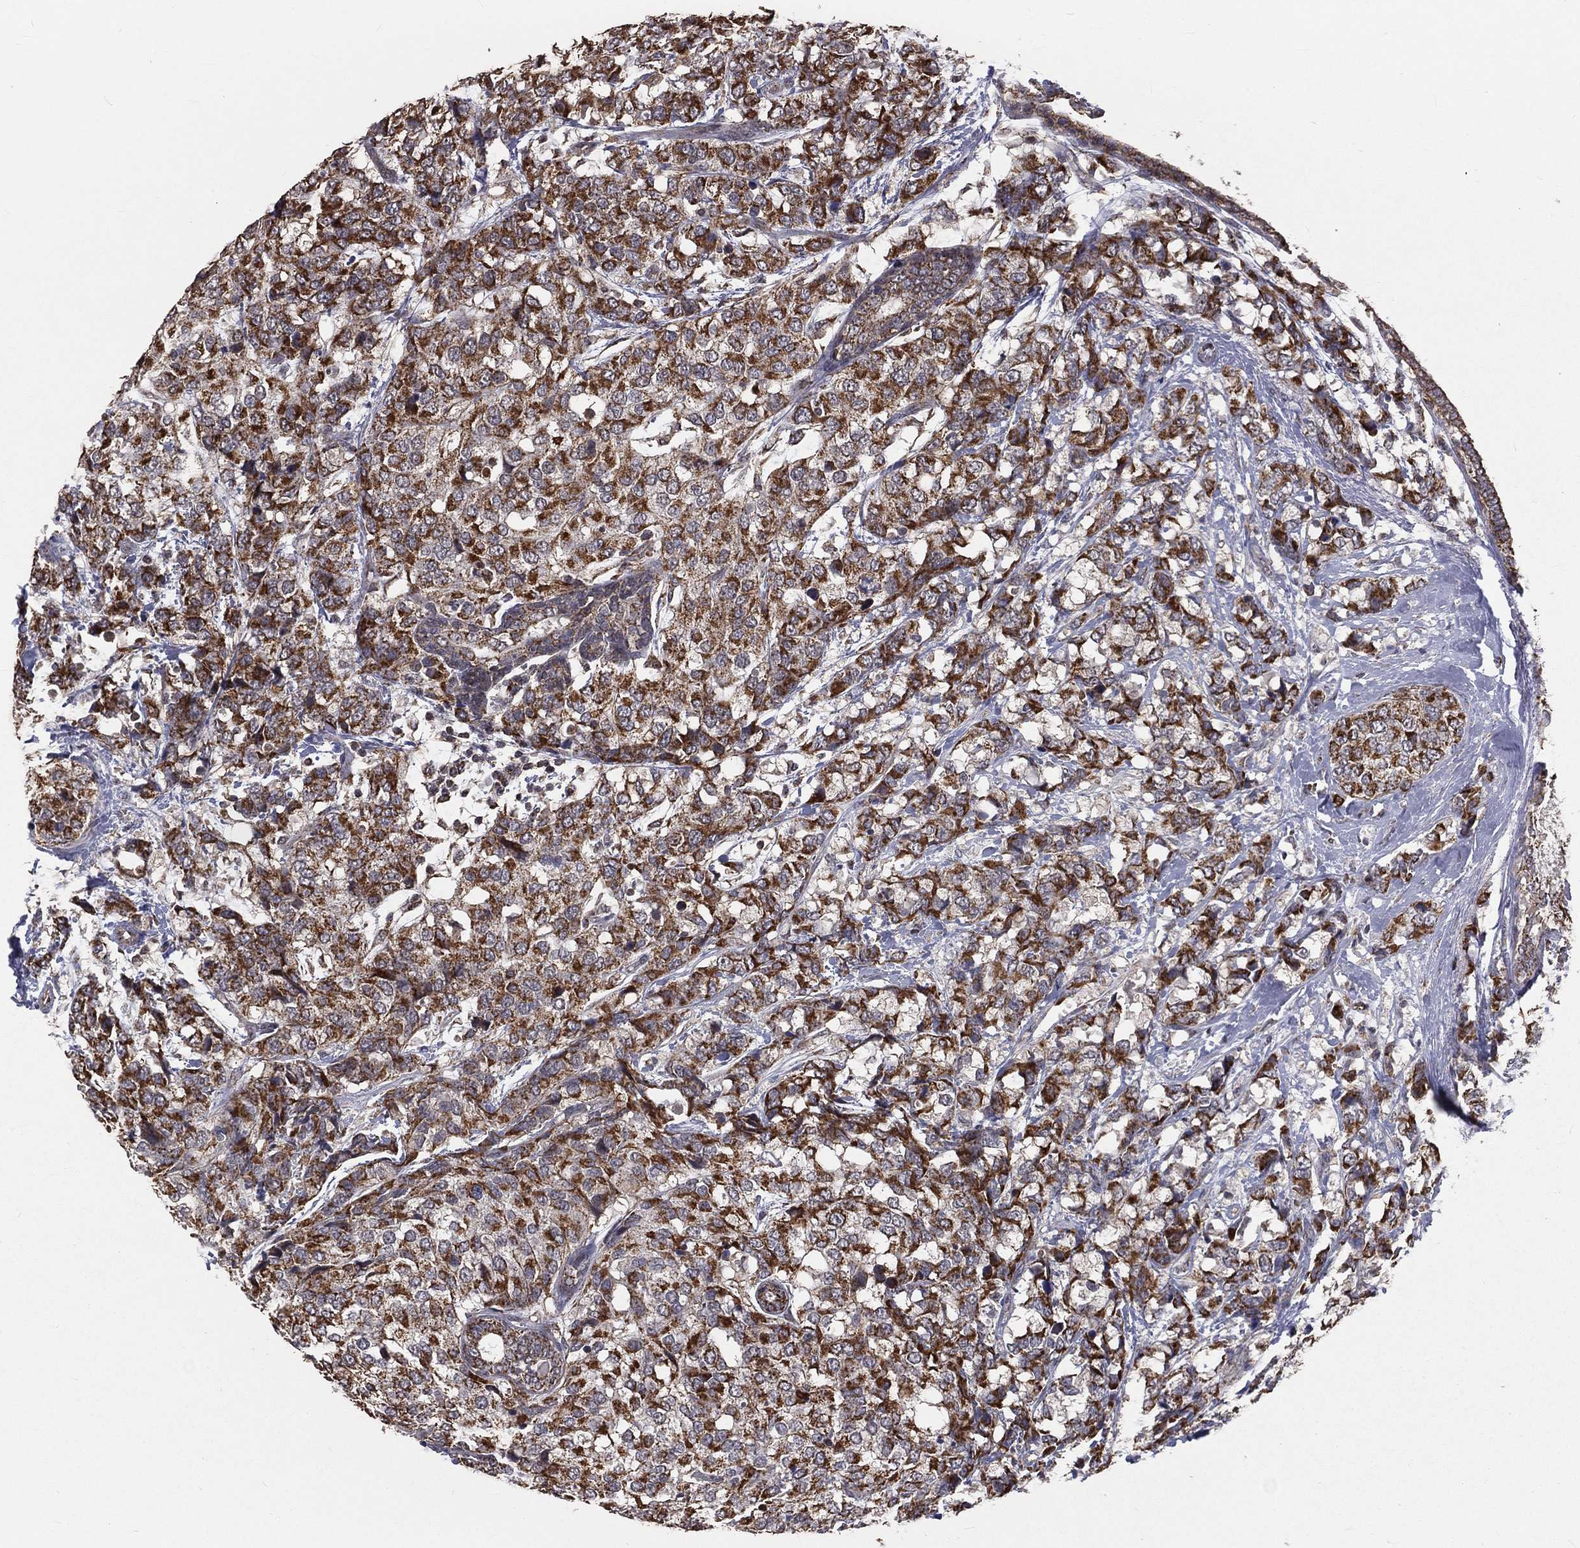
{"staining": {"intensity": "strong", "quantity": ">75%", "location": "cytoplasmic/membranous"}, "tissue": "breast cancer", "cell_type": "Tumor cells", "image_type": "cancer", "snomed": [{"axis": "morphology", "description": "Lobular carcinoma"}, {"axis": "topography", "description": "Breast"}], "caption": "The immunohistochemical stain shows strong cytoplasmic/membranous expression in tumor cells of lobular carcinoma (breast) tissue. (DAB (3,3'-diaminobenzidine) IHC, brown staining for protein, blue staining for nuclei).", "gene": "MRPL46", "patient": {"sex": "female", "age": 59}}